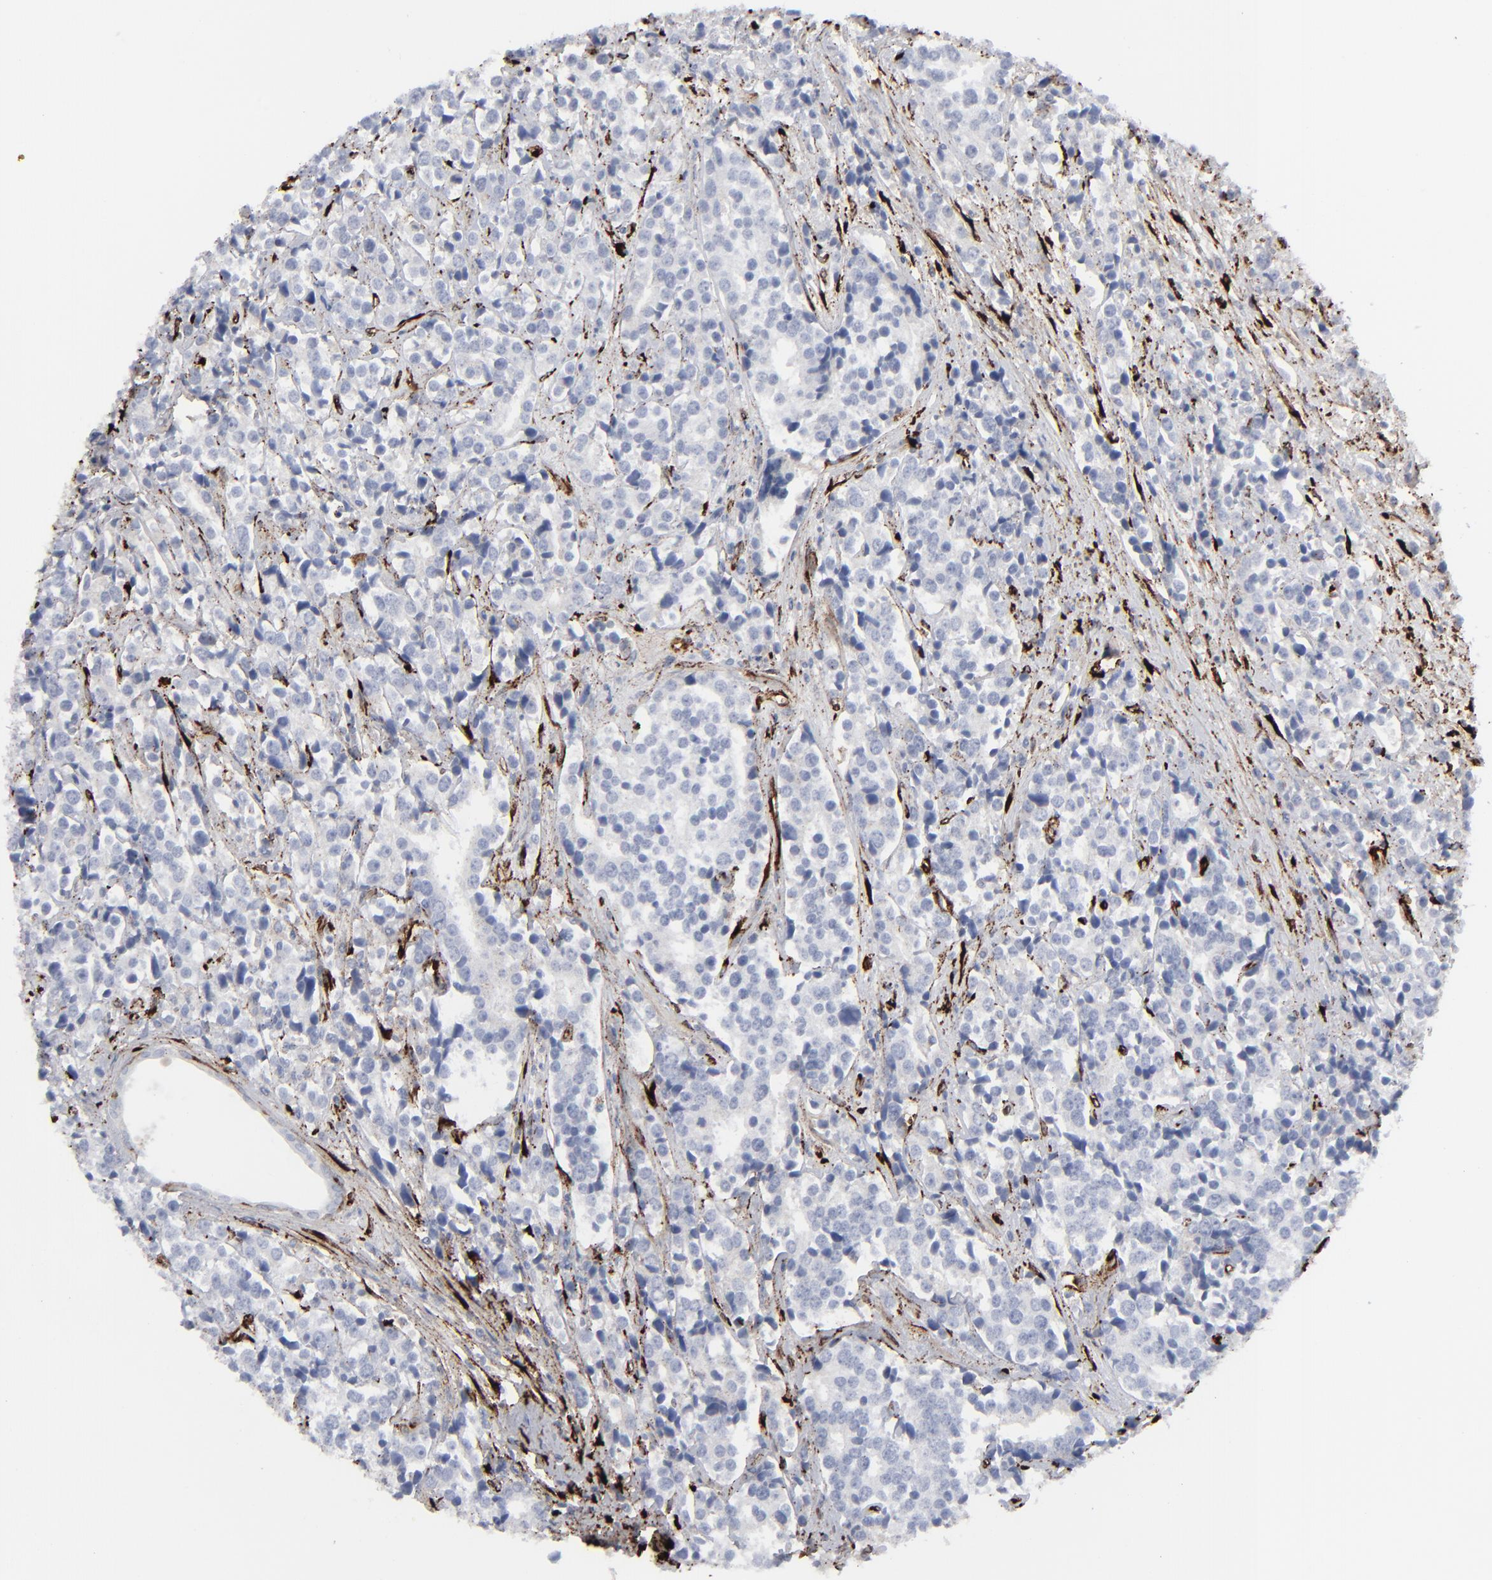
{"staining": {"intensity": "negative", "quantity": "none", "location": "none"}, "tissue": "prostate cancer", "cell_type": "Tumor cells", "image_type": "cancer", "snomed": [{"axis": "morphology", "description": "Adenocarcinoma, High grade"}, {"axis": "topography", "description": "Prostate"}], "caption": "DAB (3,3'-diaminobenzidine) immunohistochemical staining of adenocarcinoma (high-grade) (prostate) displays no significant positivity in tumor cells.", "gene": "SPARC", "patient": {"sex": "male", "age": 71}}